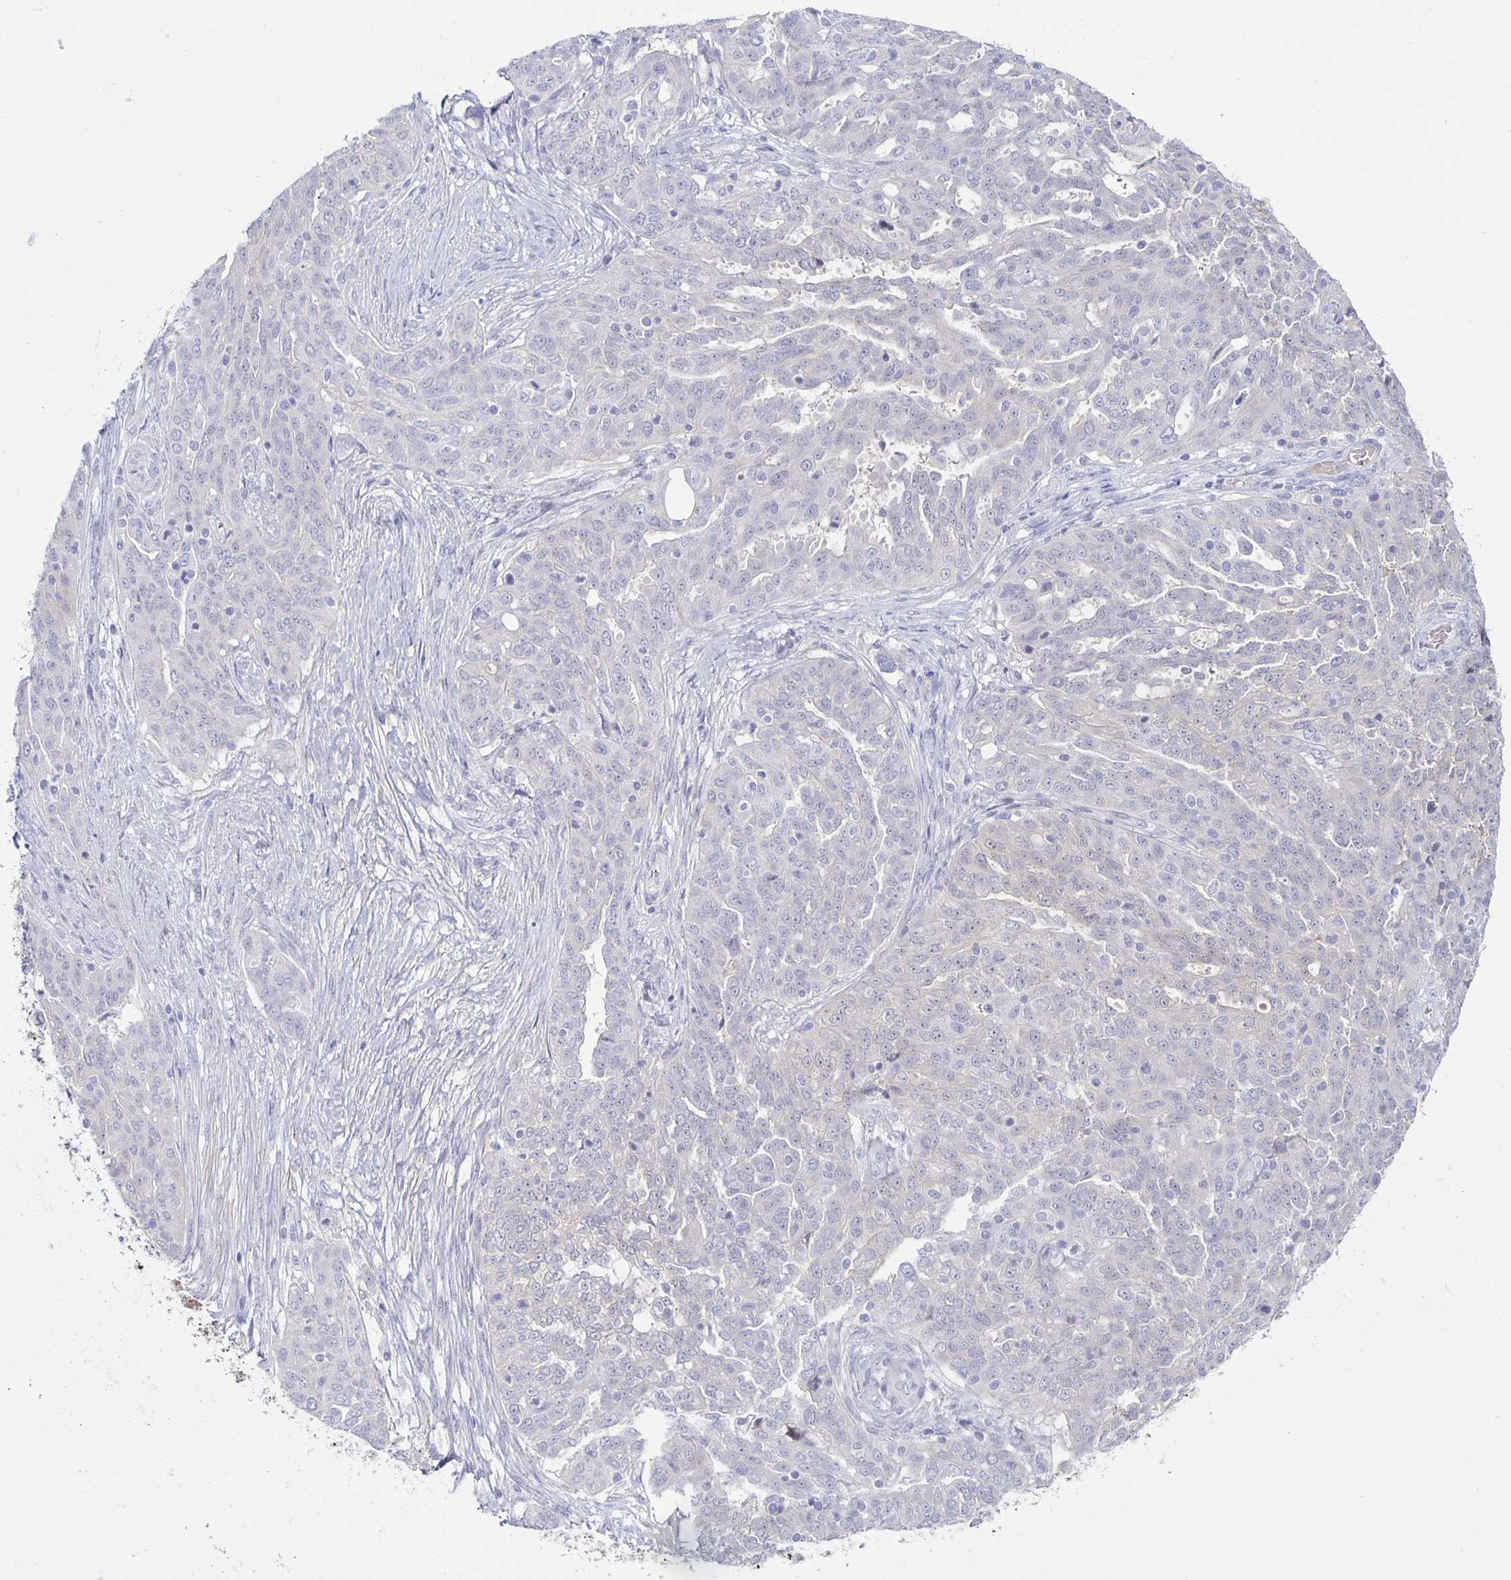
{"staining": {"intensity": "negative", "quantity": "none", "location": "none"}, "tissue": "ovarian cancer", "cell_type": "Tumor cells", "image_type": "cancer", "snomed": [{"axis": "morphology", "description": "Cystadenocarcinoma, serous, NOS"}, {"axis": "topography", "description": "Ovary"}], "caption": "Tumor cells show no significant protein staining in serous cystadenocarcinoma (ovarian). (DAB immunohistochemistry (IHC), high magnification).", "gene": "MON2", "patient": {"sex": "female", "age": 67}}